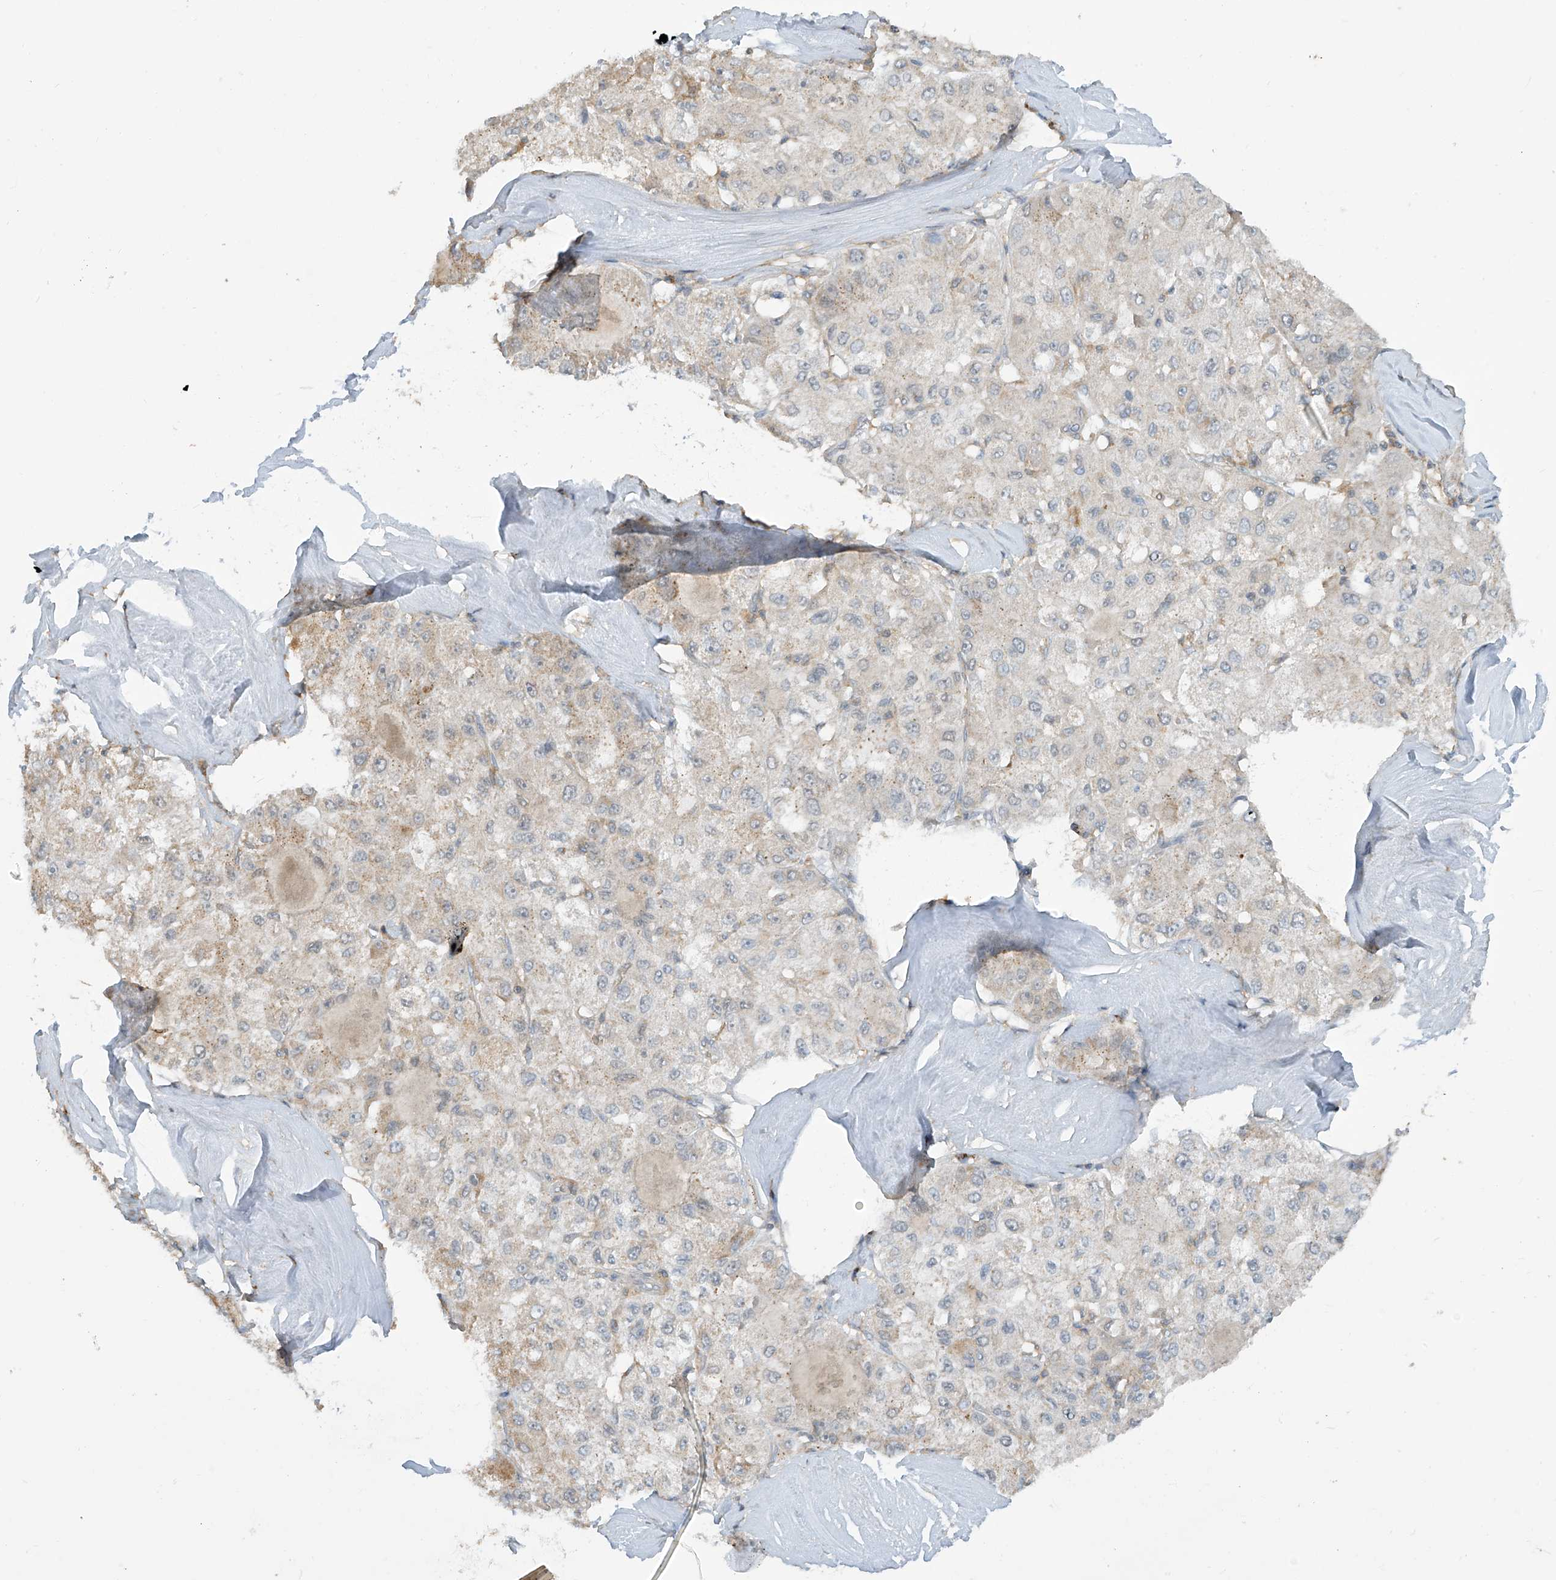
{"staining": {"intensity": "weak", "quantity": "25%-75%", "location": "cytoplasmic/membranous"}, "tissue": "liver cancer", "cell_type": "Tumor cells", "image_type": "cancer", "snomed": [{"axis": "morphology", "description": "Carcinoma, Hepatocellular, NOS"}, {"axis": "topography", "description": "Liver"}], "caption": "This is an image of IHC staining of liver cancer (hepatocellular carcinoma), which shows weak positivity in the cytoplasmic/membranous of tumor cells.", "gene": "PARVG", "patient": {"sex": "male", "age": 80}}